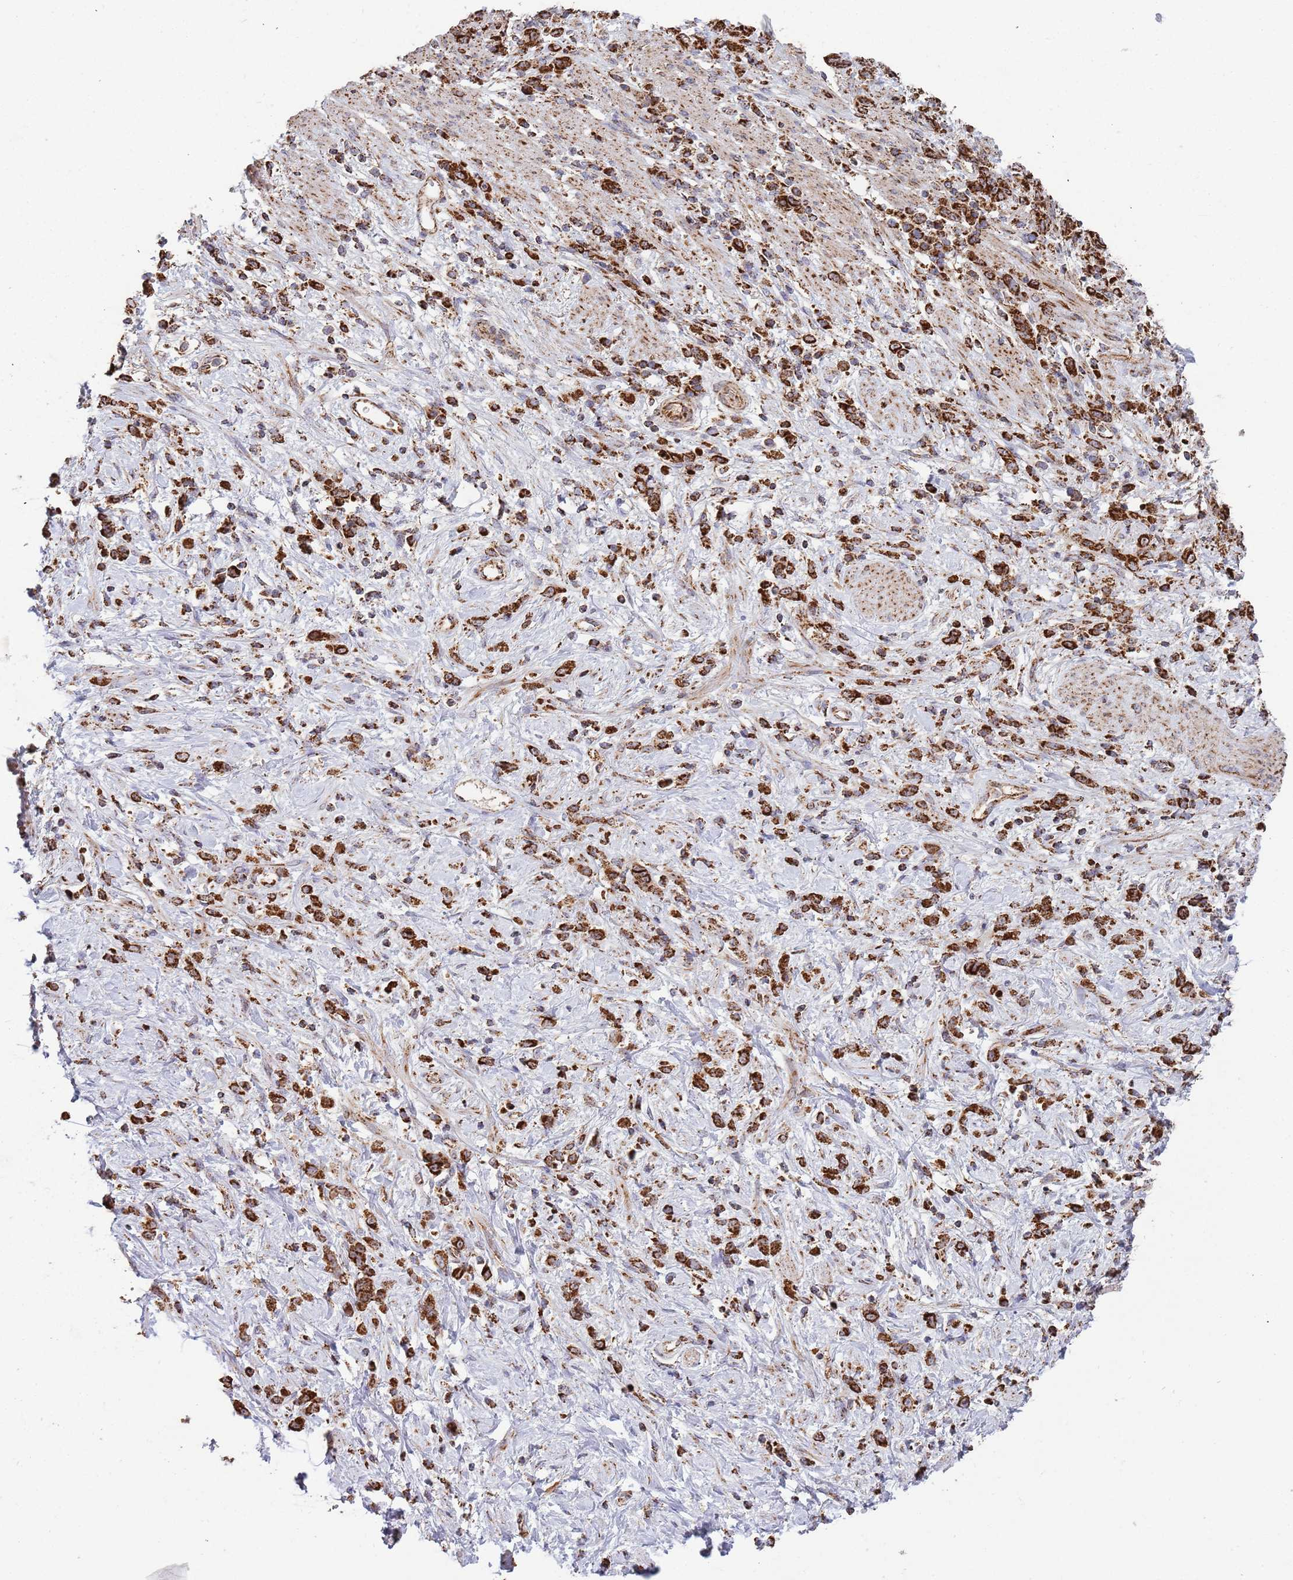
{"staining": {"intensity": "strong", "quantity": ">75%", "location": "cytoplasmic/membranous"}, "tissue": "stomach cancer", "cell_type": "Tumor cells", "image_type": "cancer", "snomed": [{"axis": "morphology", "description": "Adenocarcinoma, NOS"}, {"axis": "topography", "description": "Stomach"}], "caption": "Tumor cells show high levels of strong cytoplasmic/membranous staining in about >75% of cells in human stomach cancer.", "gene": "VPS16", "patient": {"sex": "female", "age": 60}}